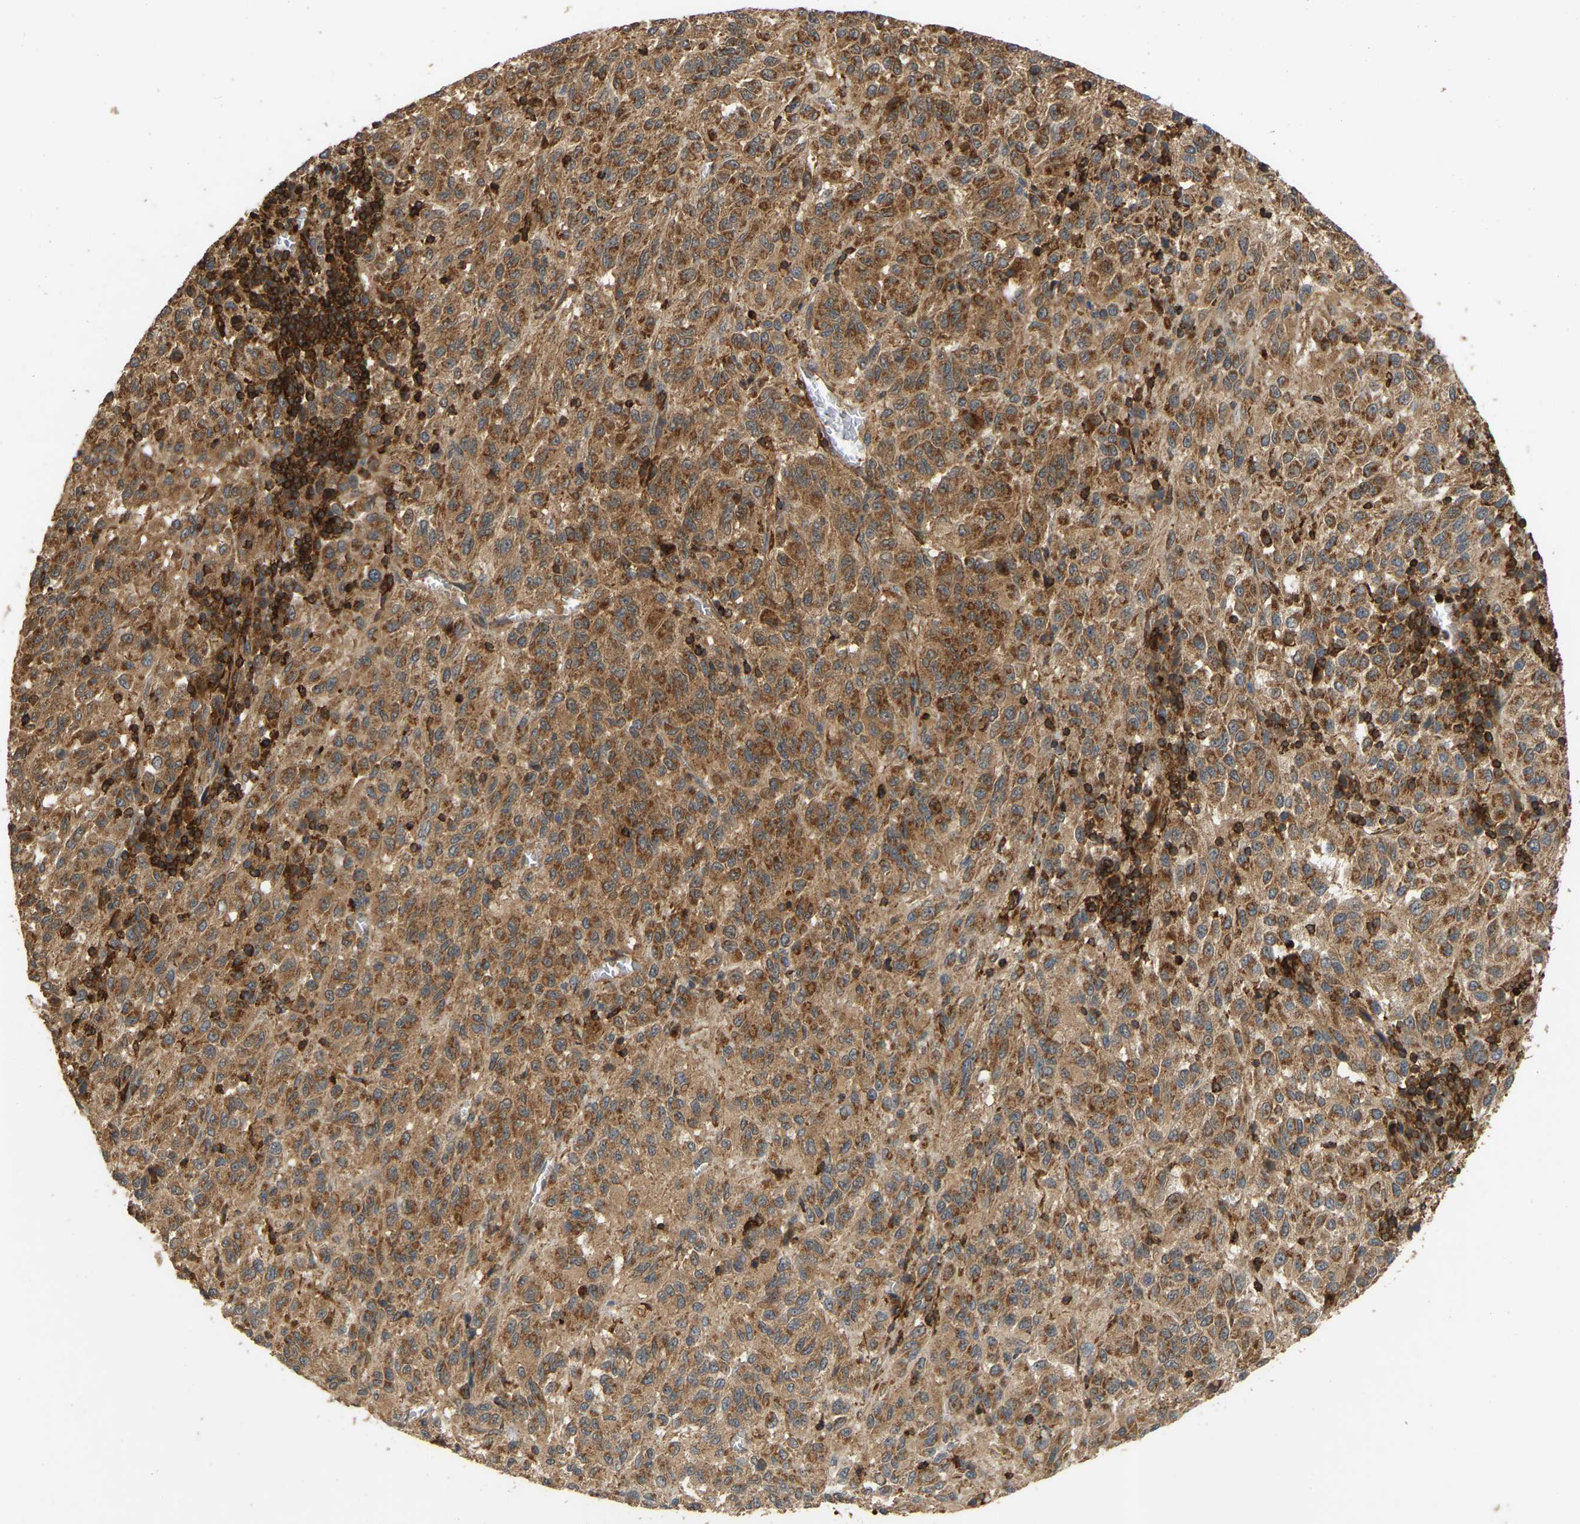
{"staining": {"intensity": "moderate", "quantity": ">75%", "location": "cytoplasmic/membranous"}, "tissue": "melanoma", "cell_type": "Tumor cells", "image_type": "cancer", "snomed": [{"axis": "morphology", "description": "Malignant melanoma, Metastatic site"}, {"axis": "topography", "description": "Lung"}], "caption": "Melanoma was stained to show a protein in brown. There is medium levels of moderate cytoplasmic/membranous expression in approximately >75% of tumor cells. (DAB IHC, brown staining for protein, blue staining for nuclei).", "gene": "GOPC", "patient": {"sex": "male", "age": 64}}